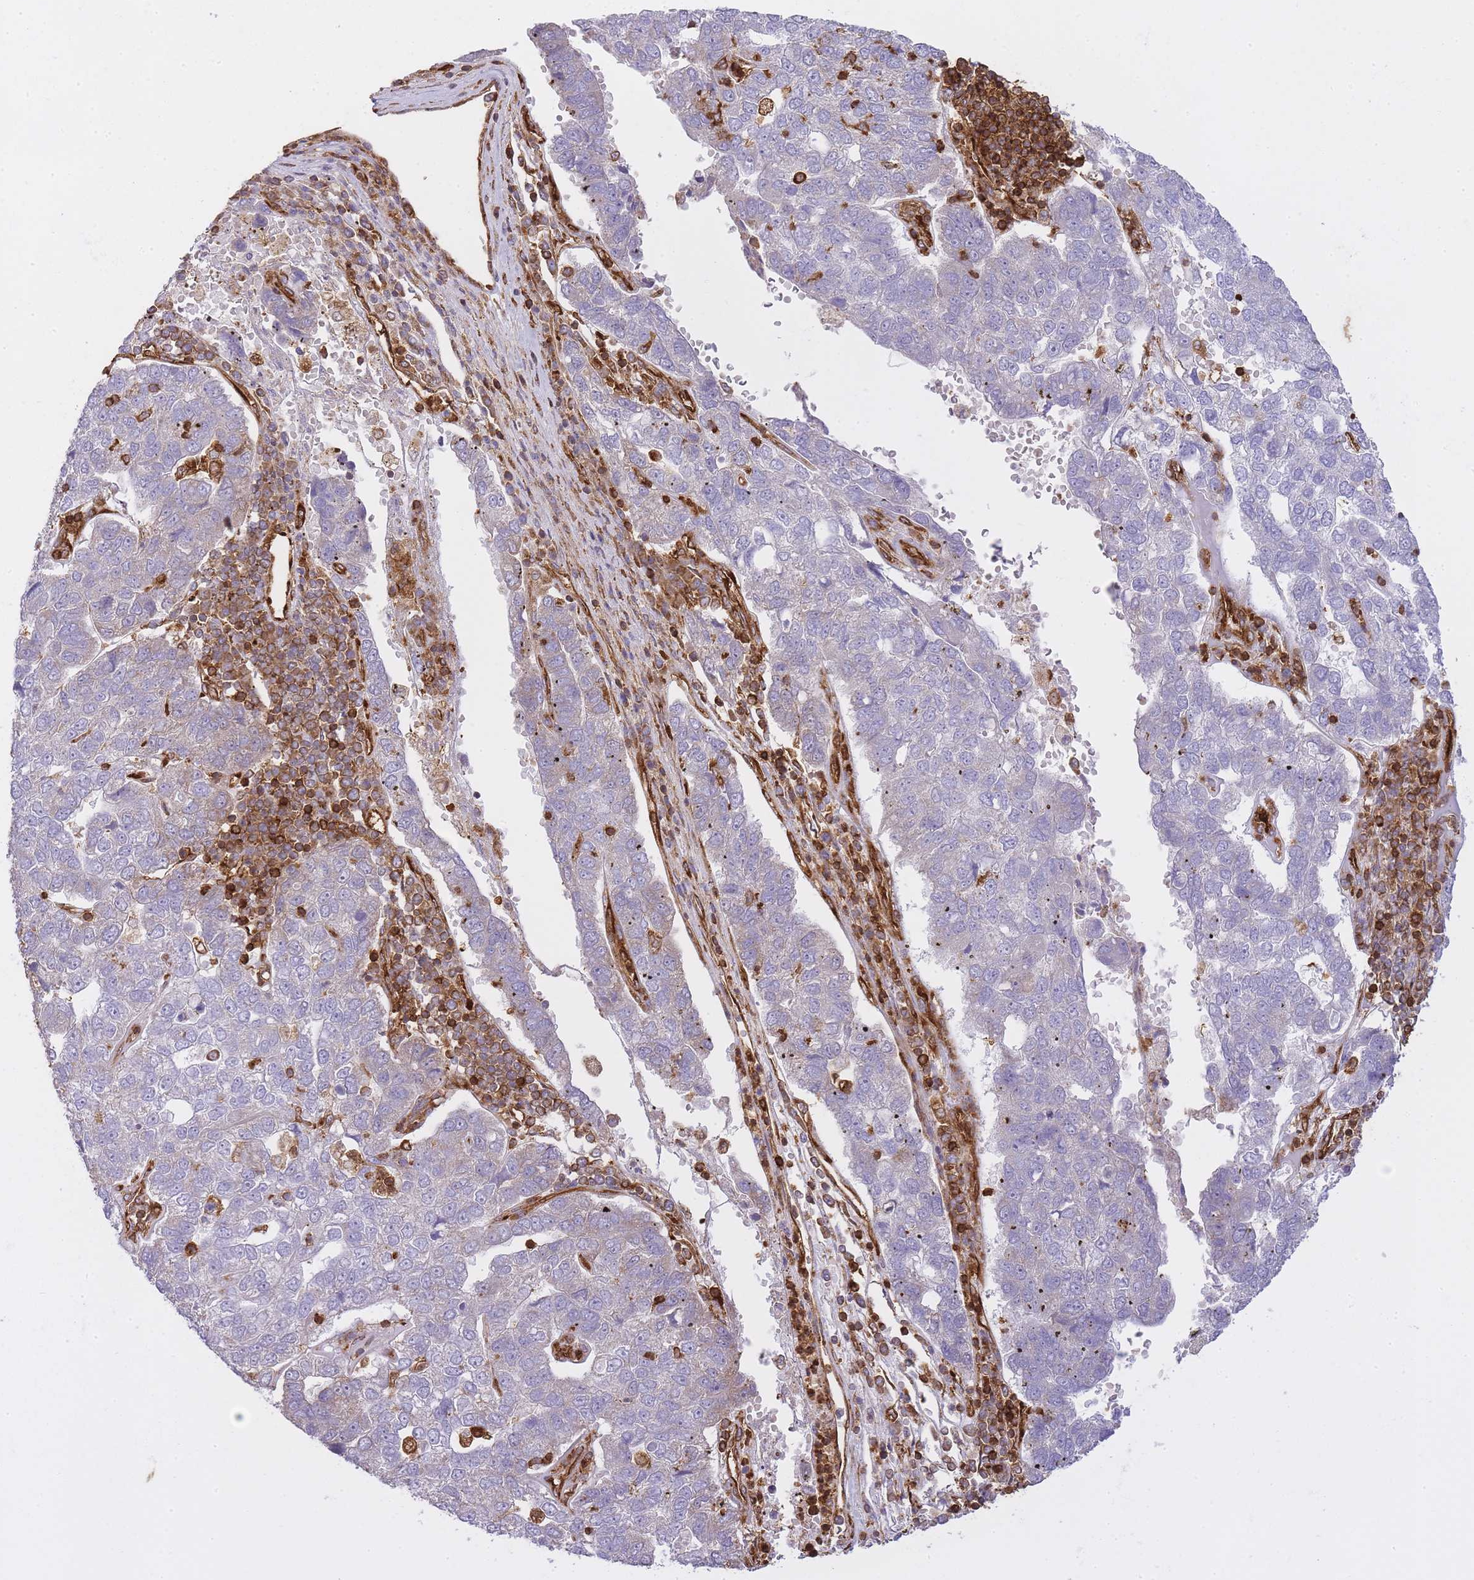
{"staining": {"intensity": "negative", "quantity": "none", "location": "none"}, "tissue": "pancreatic cancer", "cell_type": "Tumor cells", "image_type": "cancer", "snomed": [{"axis": "morphology", "description": "Adenocarcinoma, NOS"}, {"axis": "topography", "description": "Pancreas"}], "caption": "This is an immunohistochemistry histopathology image of pancreatic adenocarcinoma. There is no positivity in tumor cells.", "gene": "MSN", "patient": {"sex": "female", "age": 61}}